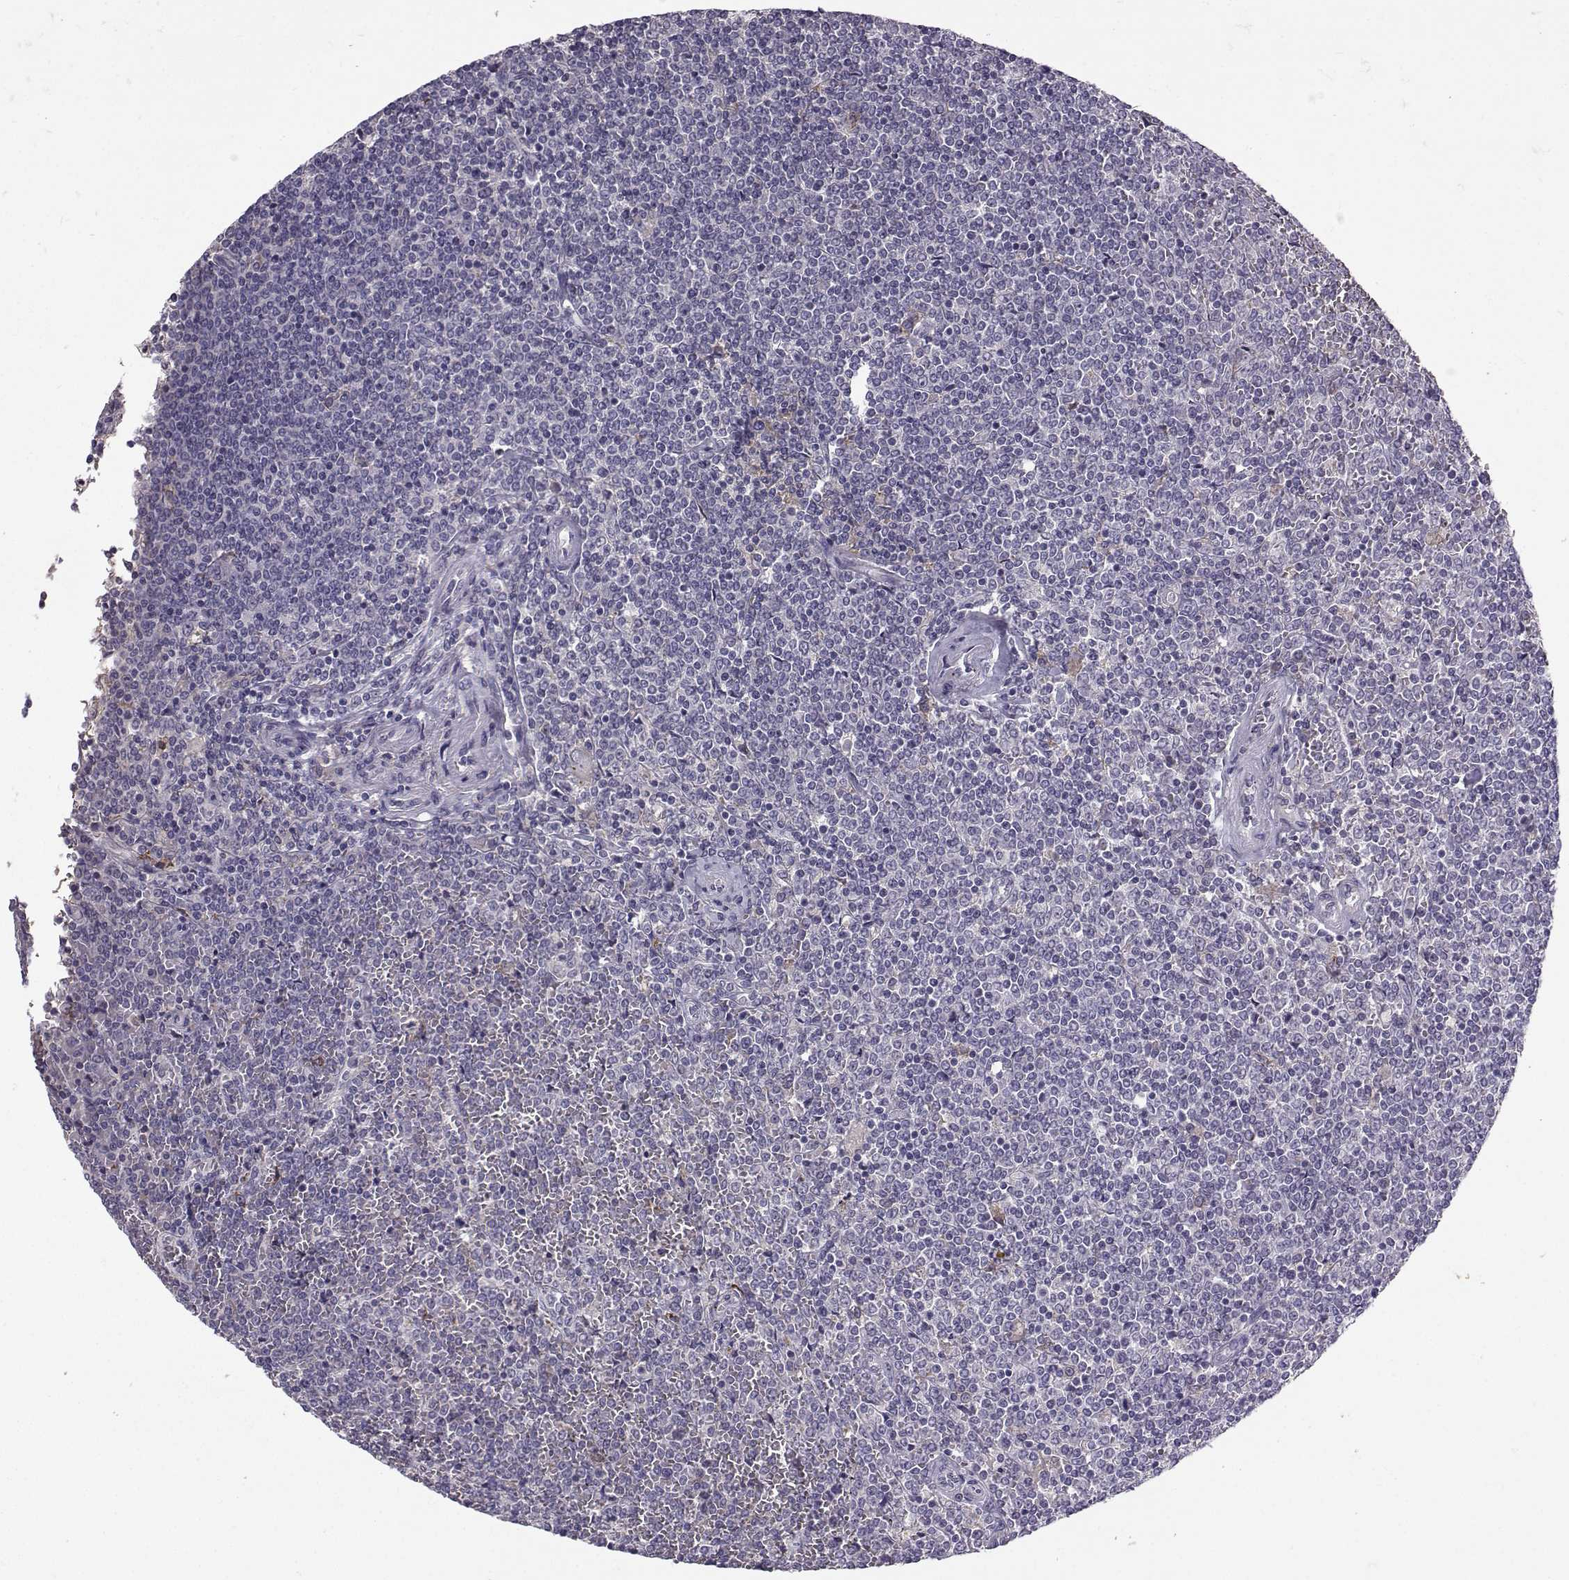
{"staining": {"intensity": "negative", "quantity": "none", "location": "none"}, "tissue": "lymphoma", "cell_type": "Tumor cells", "image_type": "cancer", "snomed": [{"axis": "morphology", "description": "Malignant lymphoma, non-Hodgkin's type, Low grade"}, {"axis": "topography", "description": "Spleen"}], "caption": "Low-grade malignant lymphoma, non-Hodgkin's type was stained to show a protein in brown. There is no significant staining in tumor cells.", "gene": "FCAMR", "patient": {"sex": "female", "age": 19}}